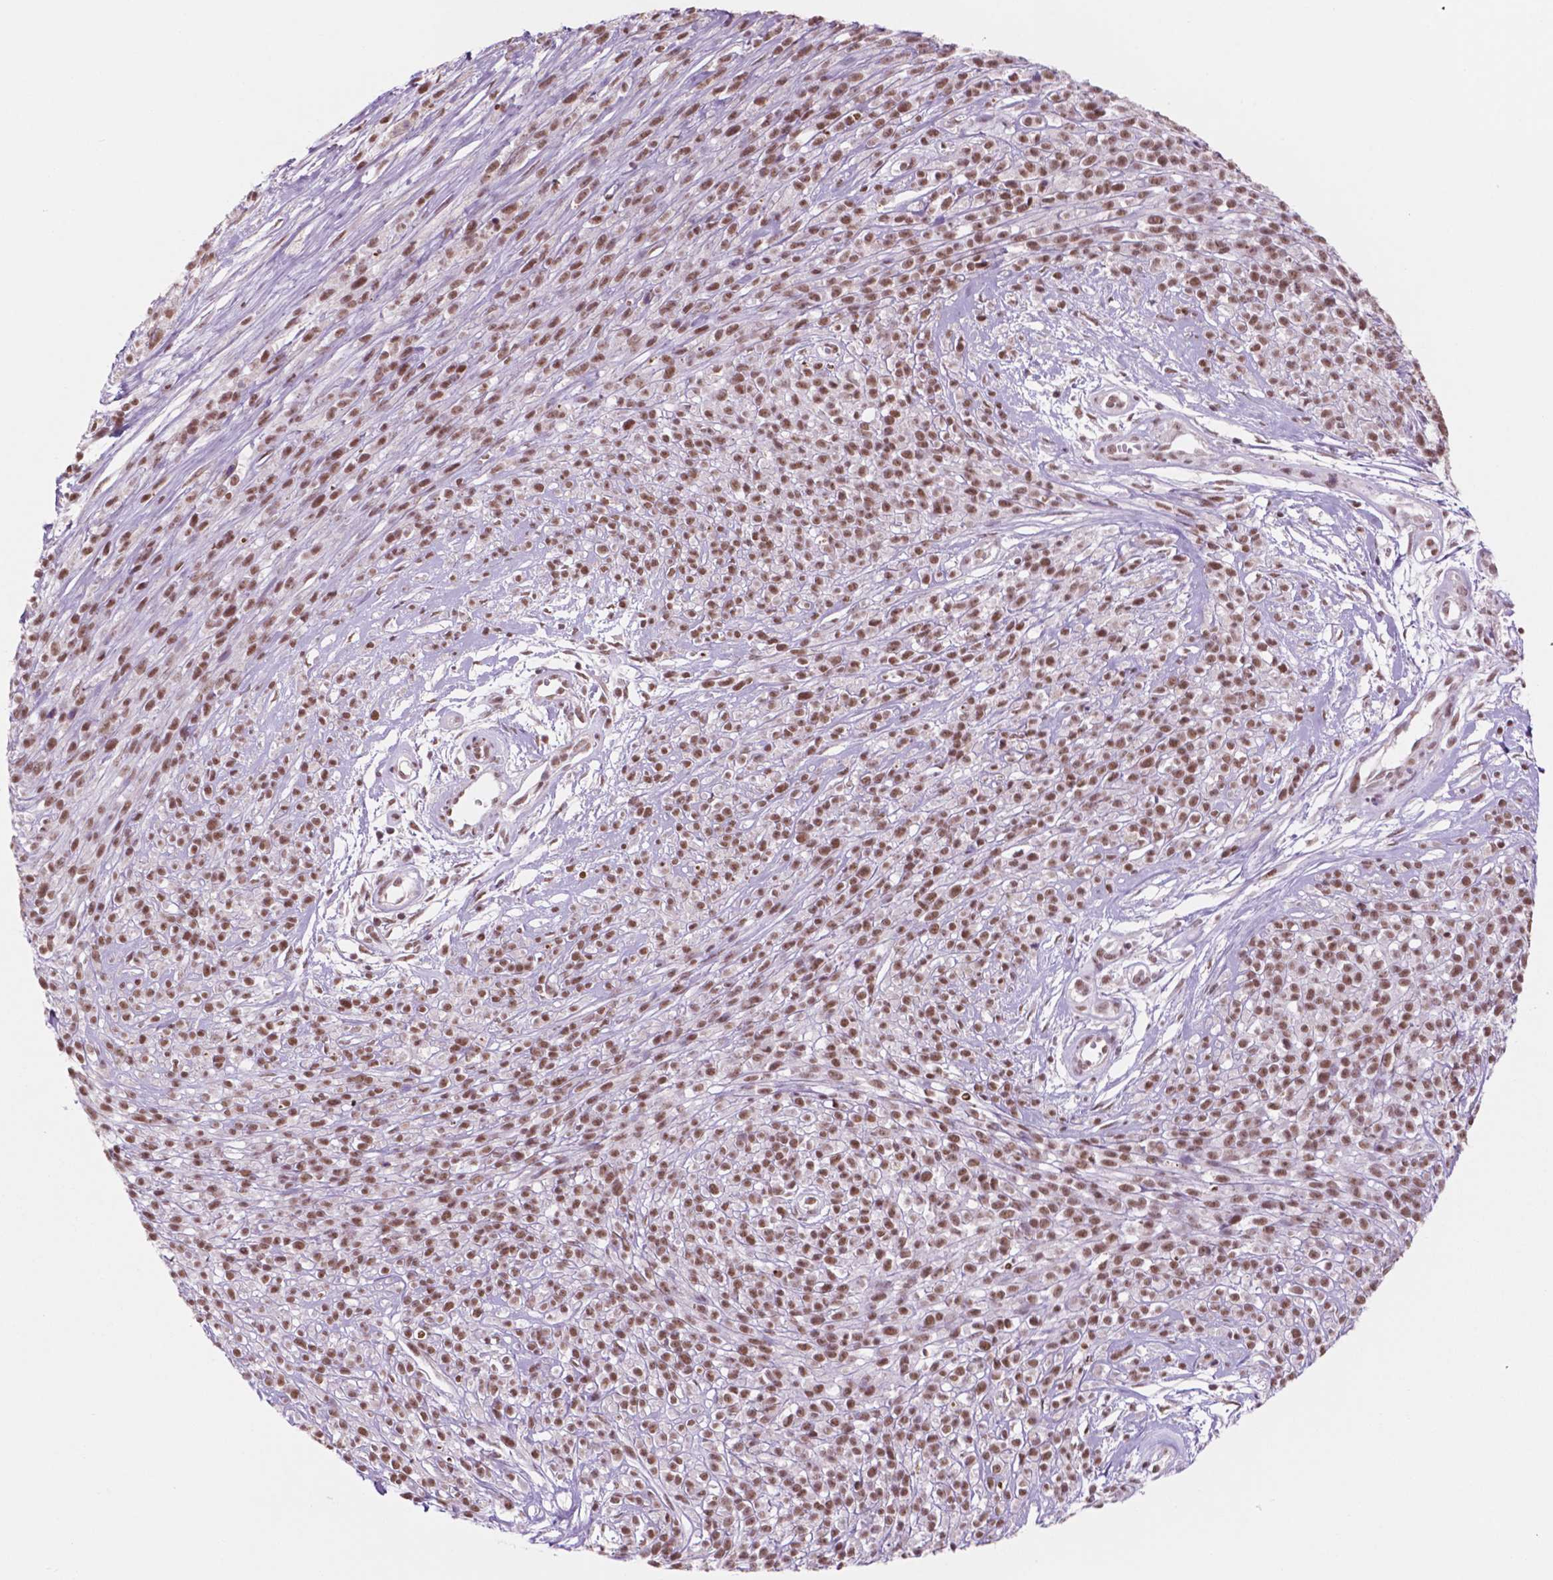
{"staining": {"intensity": "moderate", "quantity": ">75%", "location": "nuclear"}, "tissue": "melanoma", "cell_type": "Tumor cells", "image_type": "cancer", "snomed": [{"axis": "morphology", "description": "Malignant melanoma, NOS"}, {"axis": "topography", "description": "Skin"}, {"axis": "topography", "description": "Skin of trunk"}], "caption": "A medium amount of moderate nuclear staining is seen in about >75% of tumor cells in malignant melanoma tissue.", "gene": "CTR9", "patient": {"sex": "male", "age": 74}}